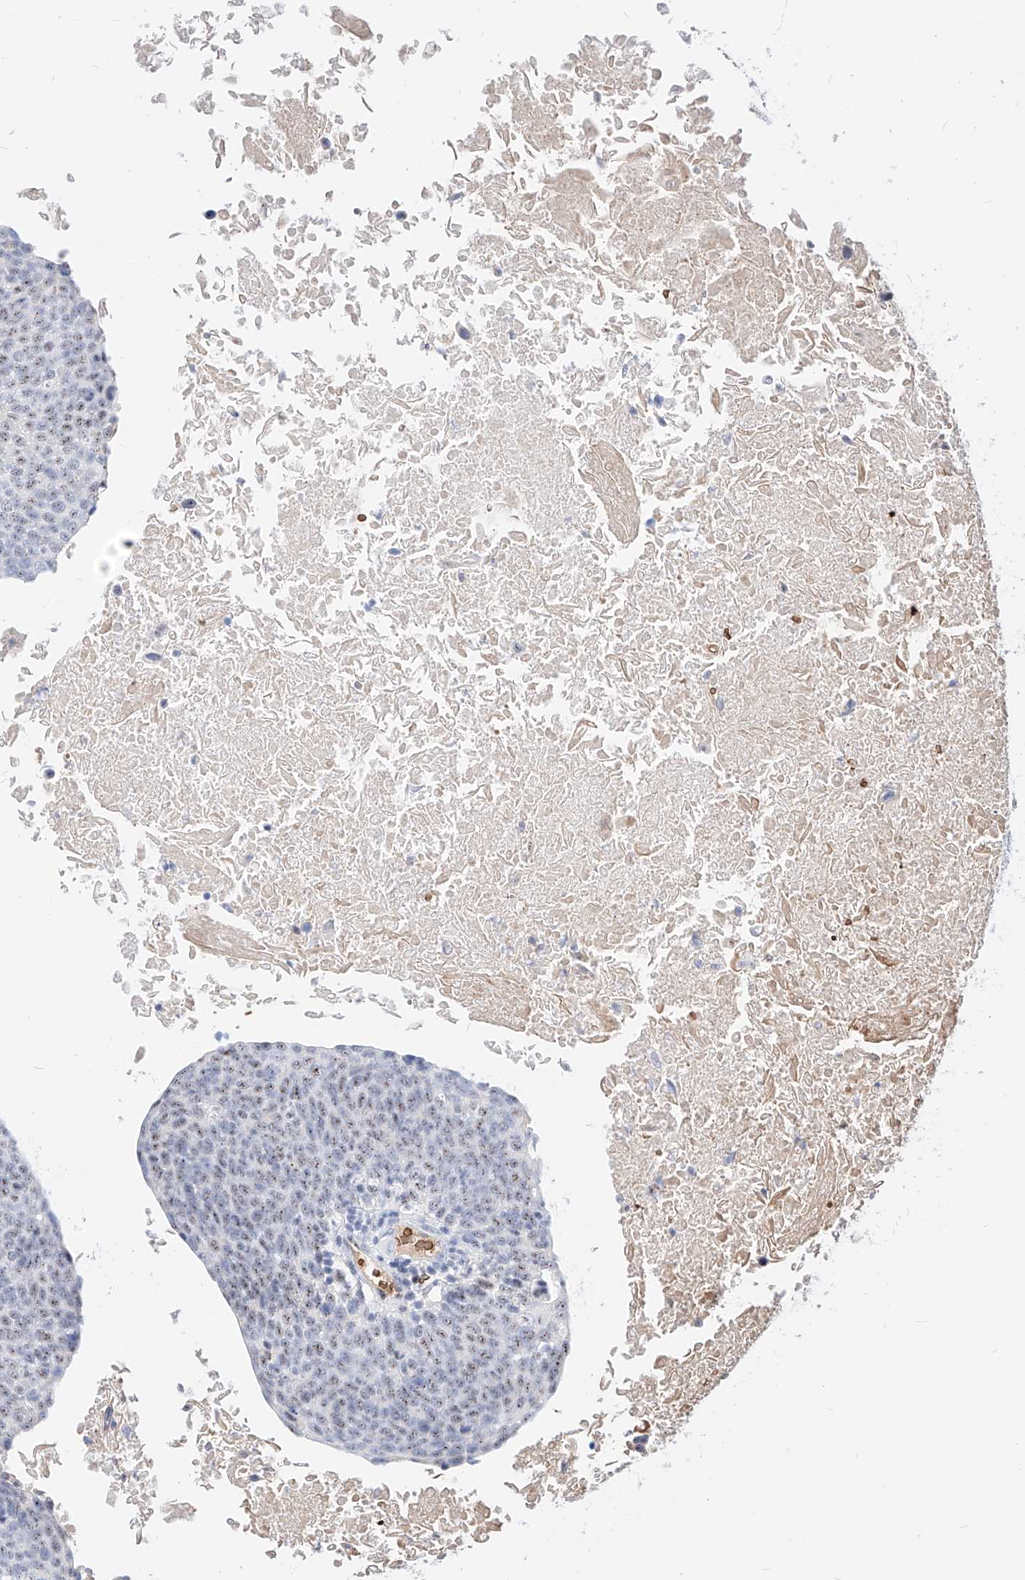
{"staining": {"intensity": "weak", "quantity": ">75%", "location": "nuclear"}, "tissue": "head and neck cancer", "cell_type": "Tumor cells", "image_type": "cancer", "snomed": [{"axis": "morphology", "description": "Squamous cell carcinoma, NOS"}, {"axis": "morphology", "description": "Squamous cell carcinoma, metastatic, NOS"}, {"axis": "topography", "description": "Lymph node"}, {"axis": "topography", "description": "Head-Neck"}], "caption": "The image exhibits staining of head and neck squamous cell carcinoma, revealing weak nuclear protein expression (brown color) within tumor cells.", "gene": "ZFP42", "patient": {"sex": "male", "age": 62}}